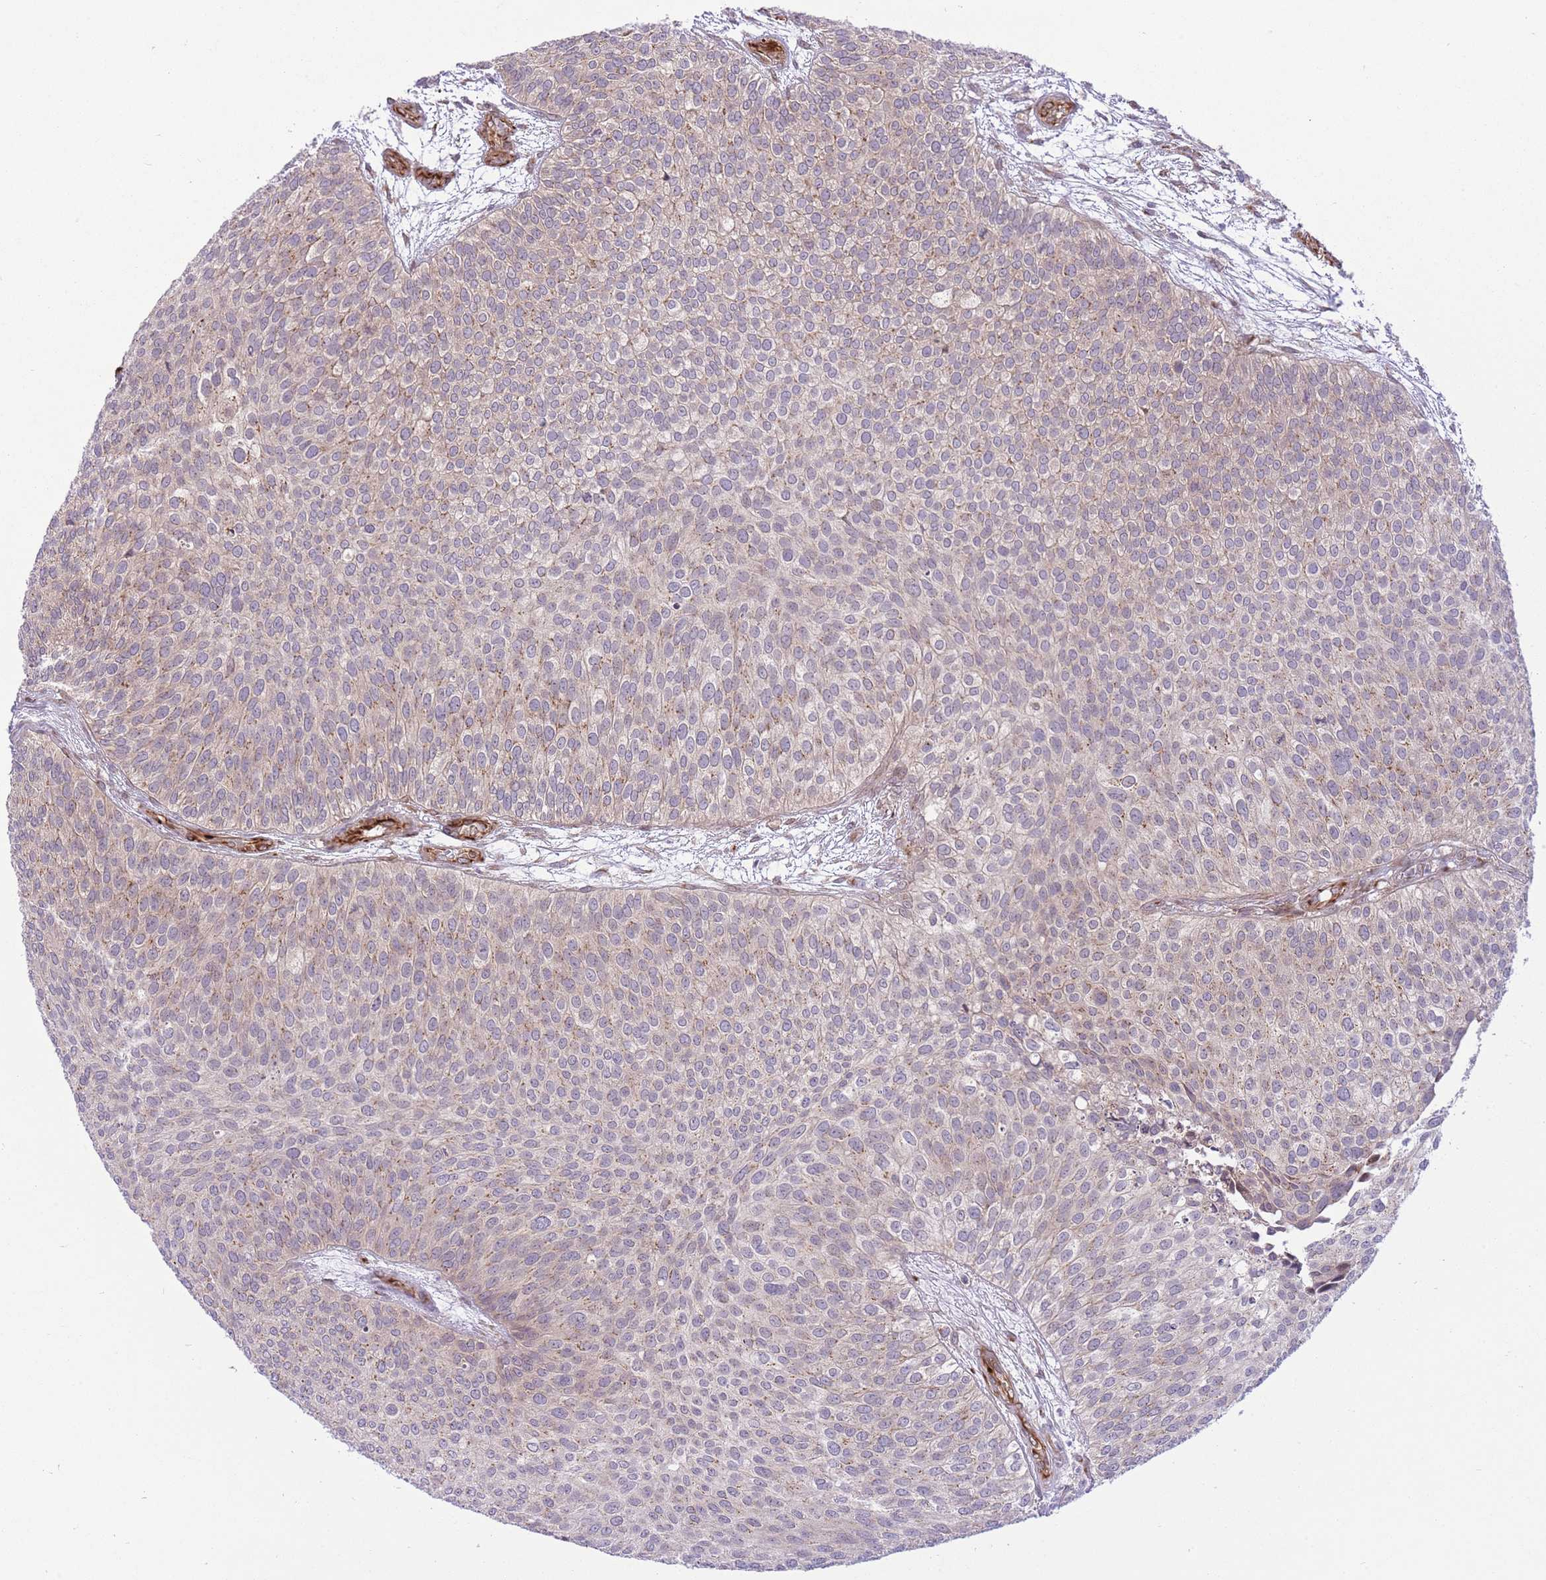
{"staining": {"intensity": "weak", "quantity": "<25%", "location": "cytoplasmic/membranous"}, "tissue": "urothelial cancer", "cell_type": "Tumor cells", "image_type": "cancer", "snomed": [{"axis": "morphology", "description": "Urothelial carcinoma, Low grade"}, {"axis": "topography", "description": "Urinary bladder"}], "caption": "Immunohistochemistry photomicrograph of human urothelial cancer stained for a protein (brown), which exhibits no expression in tumor cells.", "gene": "ZBED5", "patient": {"sex": "male", "age": 84}}